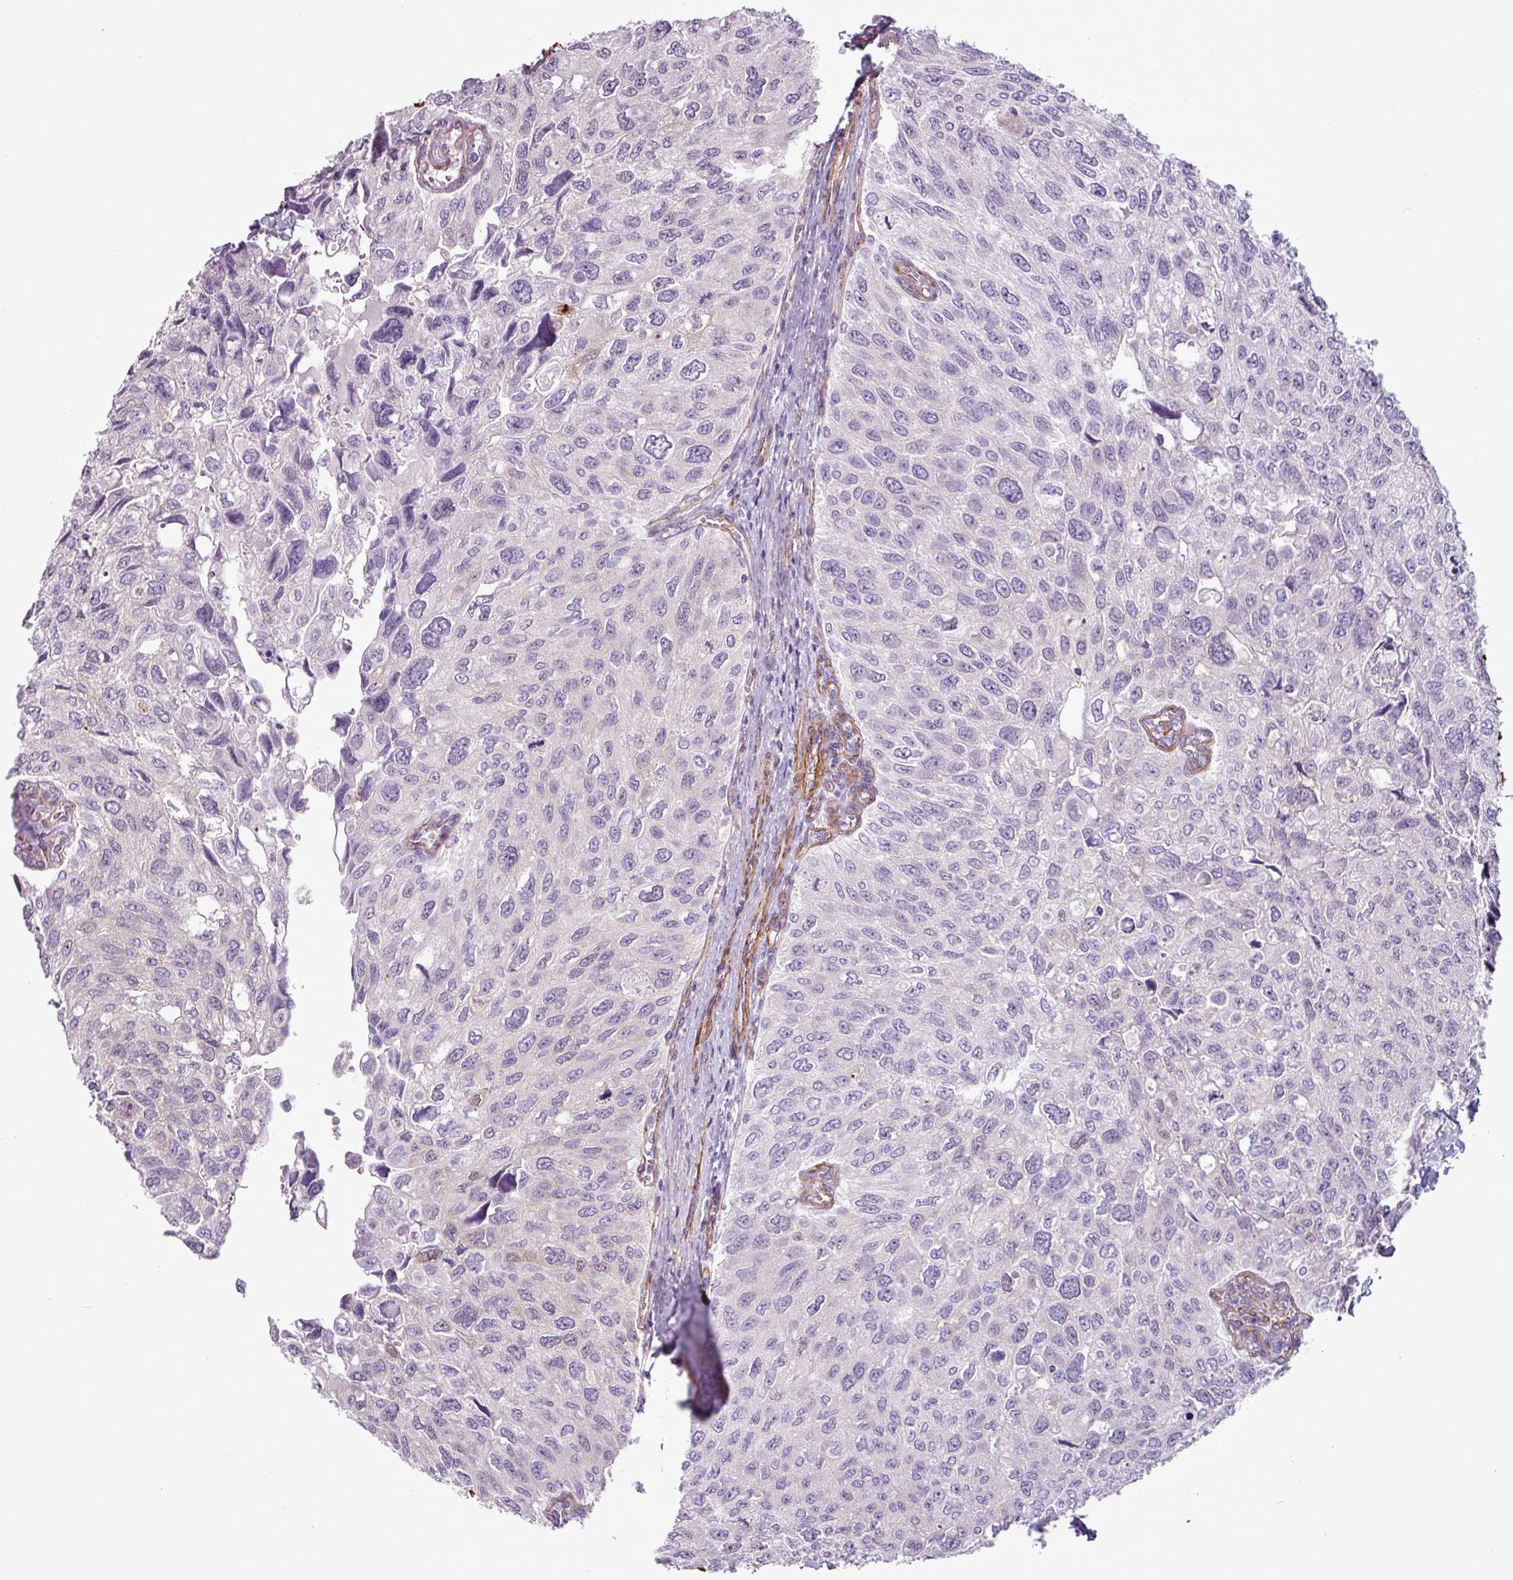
{"staining": {"intensity": "negative", "quantity": "none", "location": "none"}, "tissue": "urothelial cancer", "cell_type": "Tumor cells", "image_type": "cancer", "snomed": [{"axis": "morphology", "description": "Urothelial carcinoma, NOS"}, {"axis": "topography", "description": "Urinary bladder"}], "caption": "High power microscopy histopathology image of an immunohistochemistry image of transitional cell carcinoma, revealing no significant positivity in tumor cells. (DAB immunohistochemistry with hematoxylin counter stain).", "gene": "ATP10A", "patient": {"sex": "male", "age": 80}}